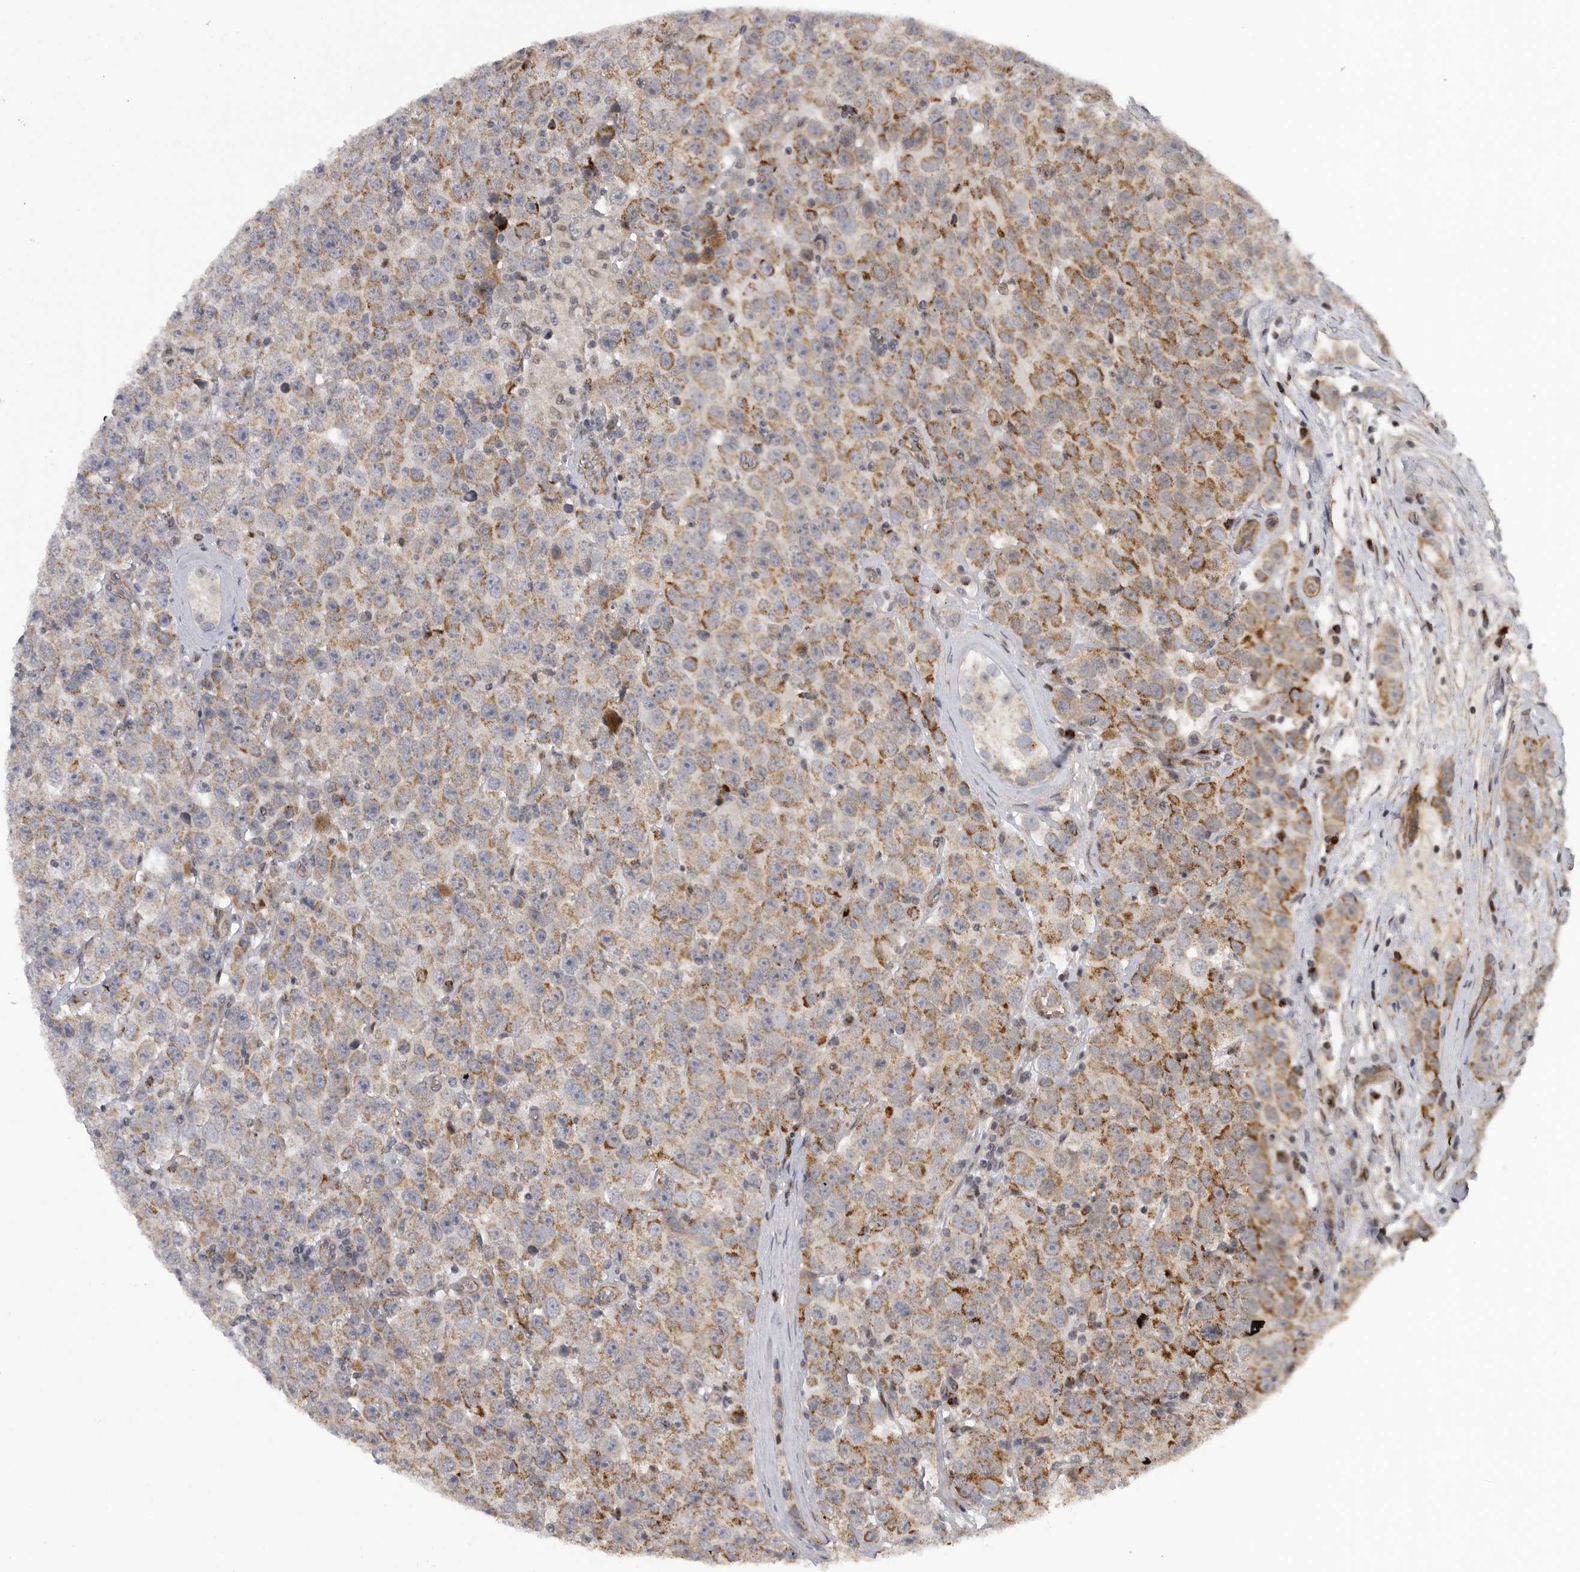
{"staining": {"intensity": "negative", "quantity": "none", "location": "none"}, "tissue": "testis cancer", "cell_type": "Tumor cells", "image_type": "cancer", "snomed": [{"axis": "morphology", "description": "Seminoma, NOS"}, {"axis": "morphology", "description": "Carcinoma, Embryonal, NOS"}, {"axis": "topography", "description": "Testis"}], "caption": "Micrograph shows no protein positivity in tumor cells of testis cancer tissue.", "gene": "TMPRSS11F", "patient": {"sex": "male", "age": 28}}